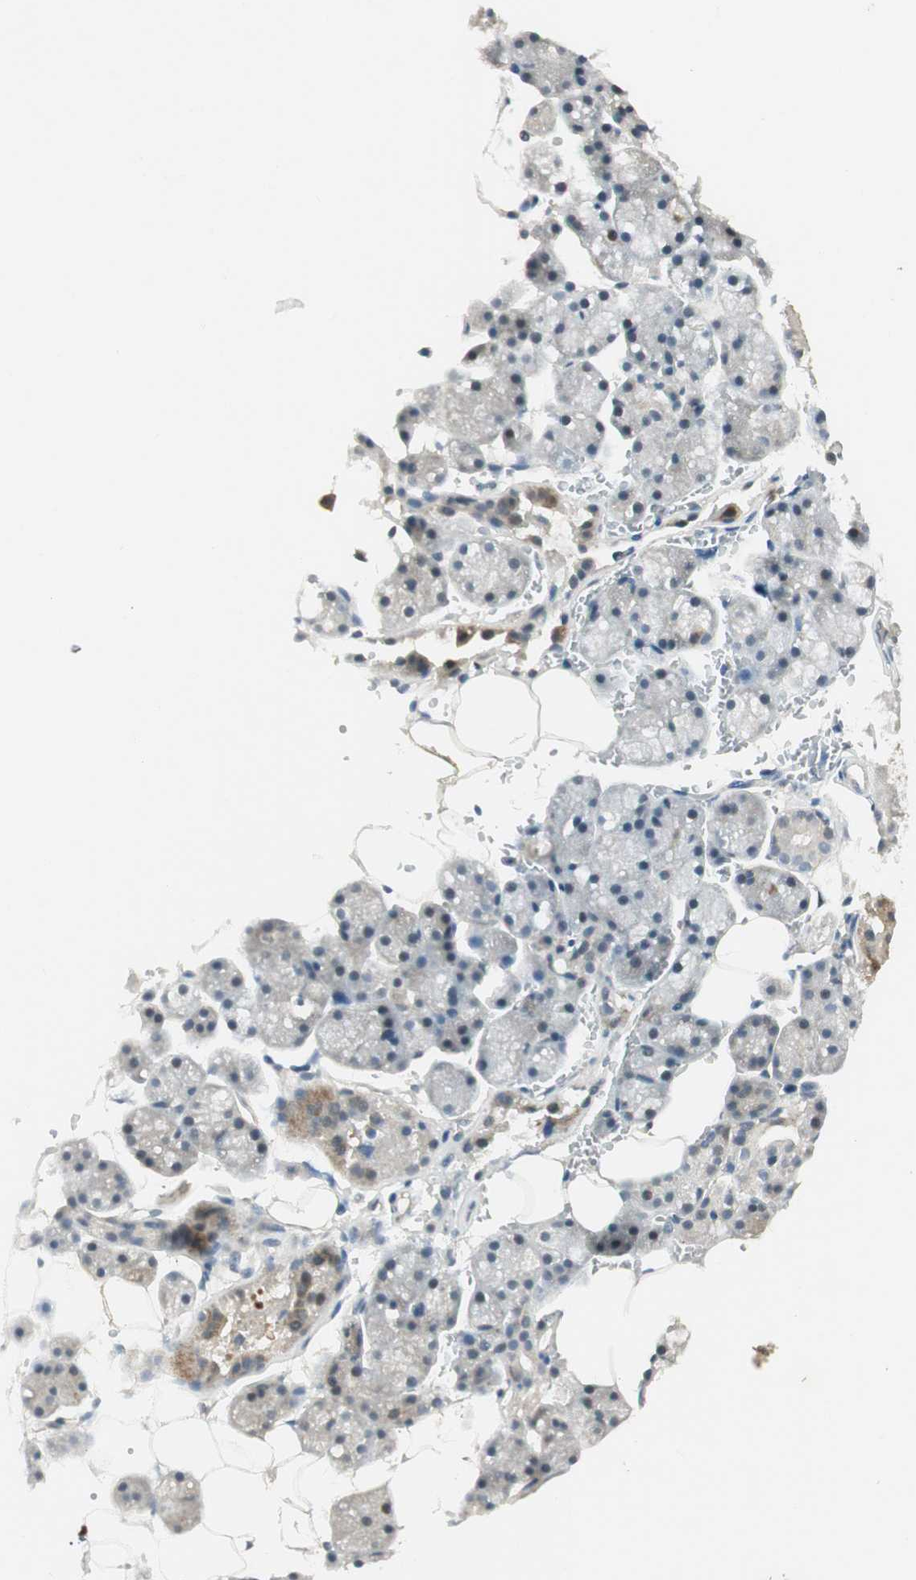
{"staining": {"intensity": "moderate", "quantity": "25%-75%", "location": "cytoplasmic/membranous"}, "tissue": "salivary gland", "cell_type": "Glandular cells", "image_type": "normal", "snomed": [{"axis": "morphology", "description": "Normal tissue, NOS"}, {"axis": "topography", "description": "Salivary gland"}], "caption": "Protein staining displays moderate cytoplasmic/membranous positivity in approximately 25%-75% of glandular cells in benign salivary gland.", "gene": "USP2", "patient": {"sex": "male", "age": 62}}